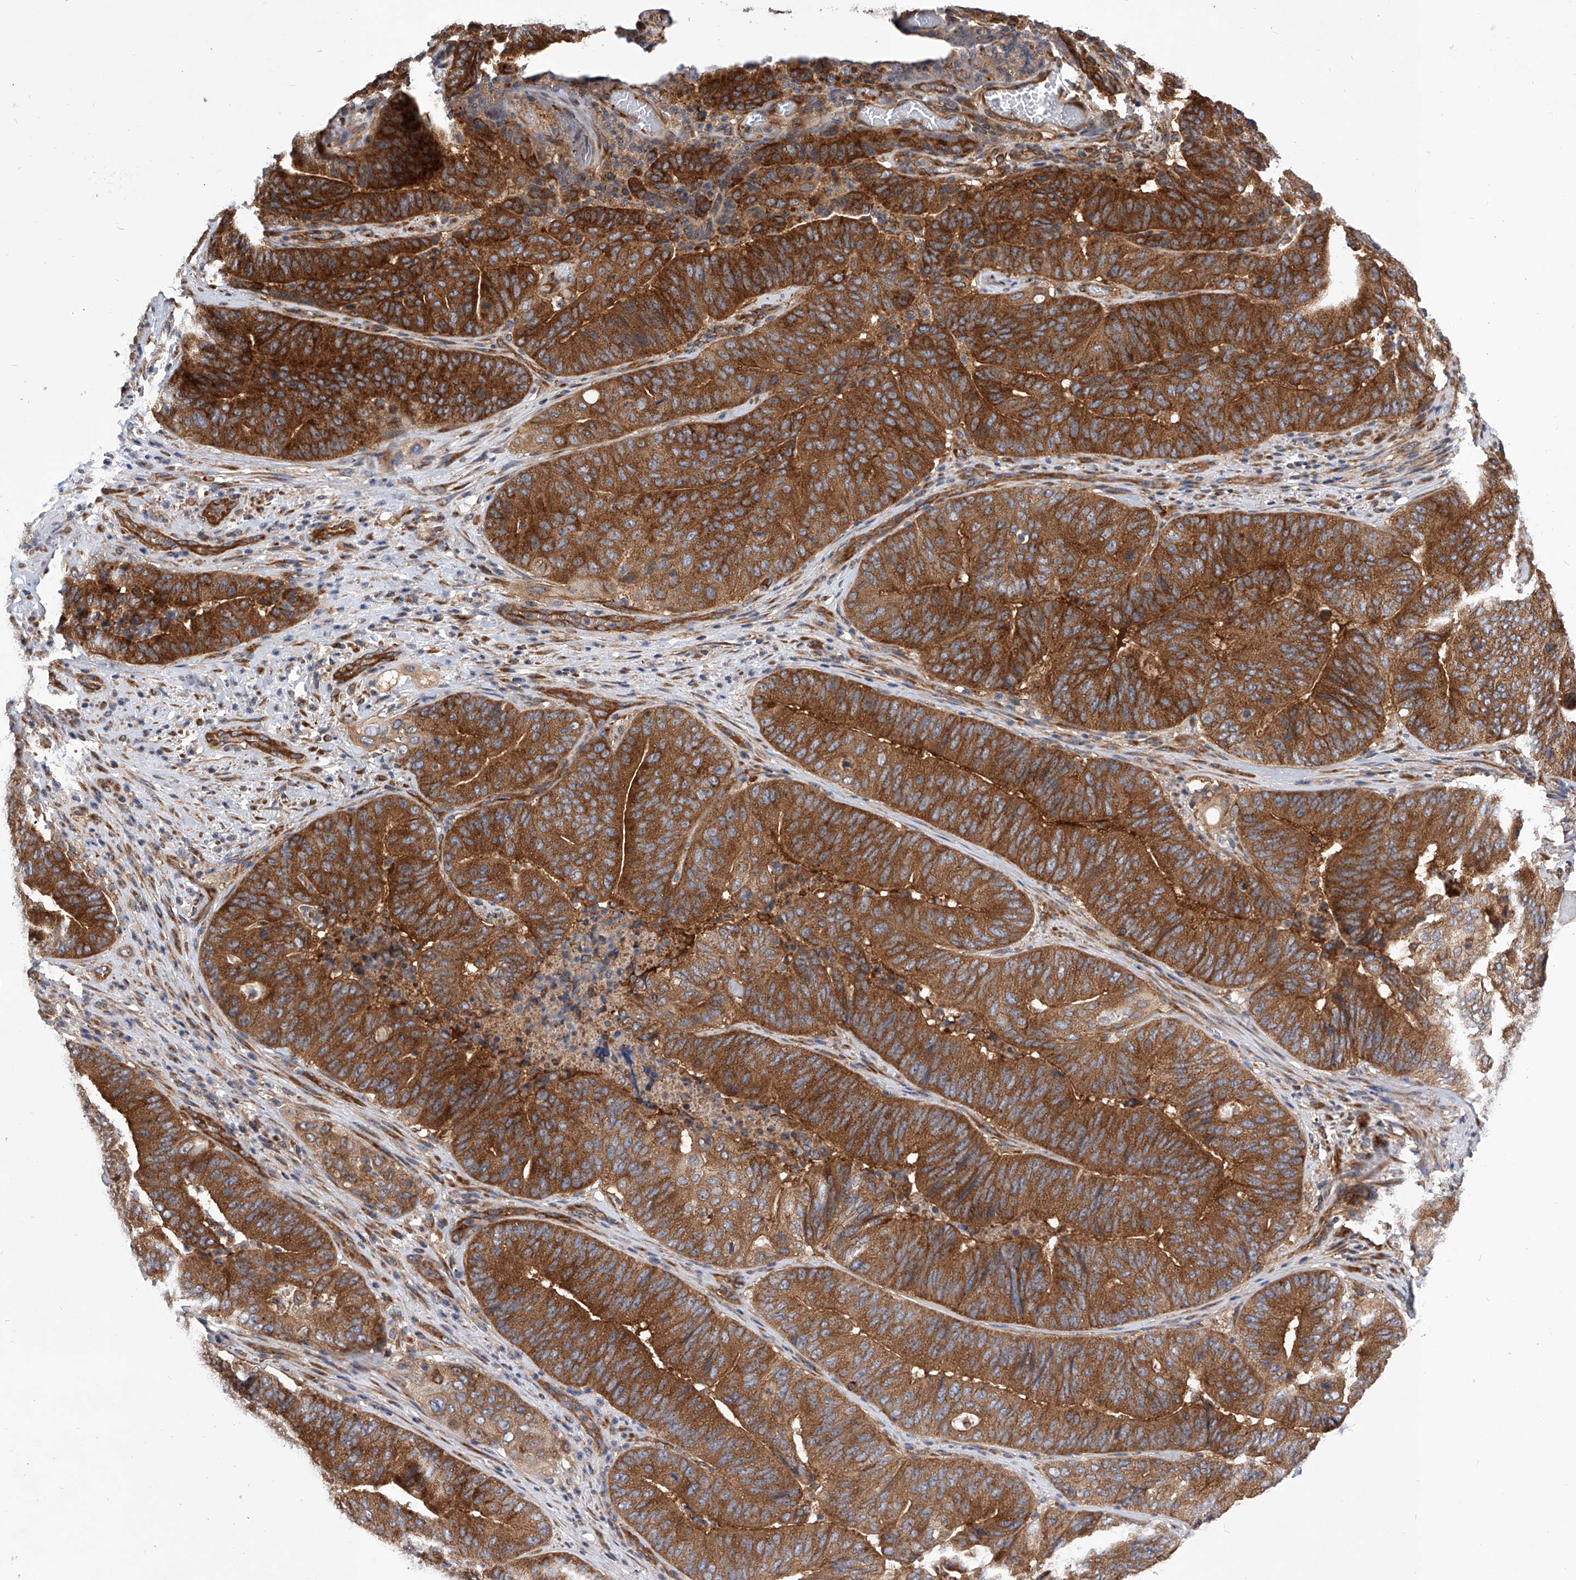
{"staining": {"intensity": "strong", "quantity": ">75%", "location": "cytoplasmic/membranous"}, "tissue": "pancreatic cancer", "cell_type": "Tumor cells", "image_type": "cancer", "snomed": [{"axis": "morphology", "description": "Adenocarcinoma, NOS"}, {"axis": "topography", "description": "Pancreas"}], "caption": "Immunohistochemistry staining of pancreatic cancer (adenocarcinoma), which exhibits high levels of strong cytoplasmic/membranous expression in approximately >75% of tumor cells indicating strong cytoplasmic/membranous protein expression. The staining was performed using DAB (3,3'-diaminobenzidine) (brown) for protein detection and nuclei were counterstained in hematoxylin (blue).", "gene": "CFAP410", "patient": {"sex": "female", "age": 77}}